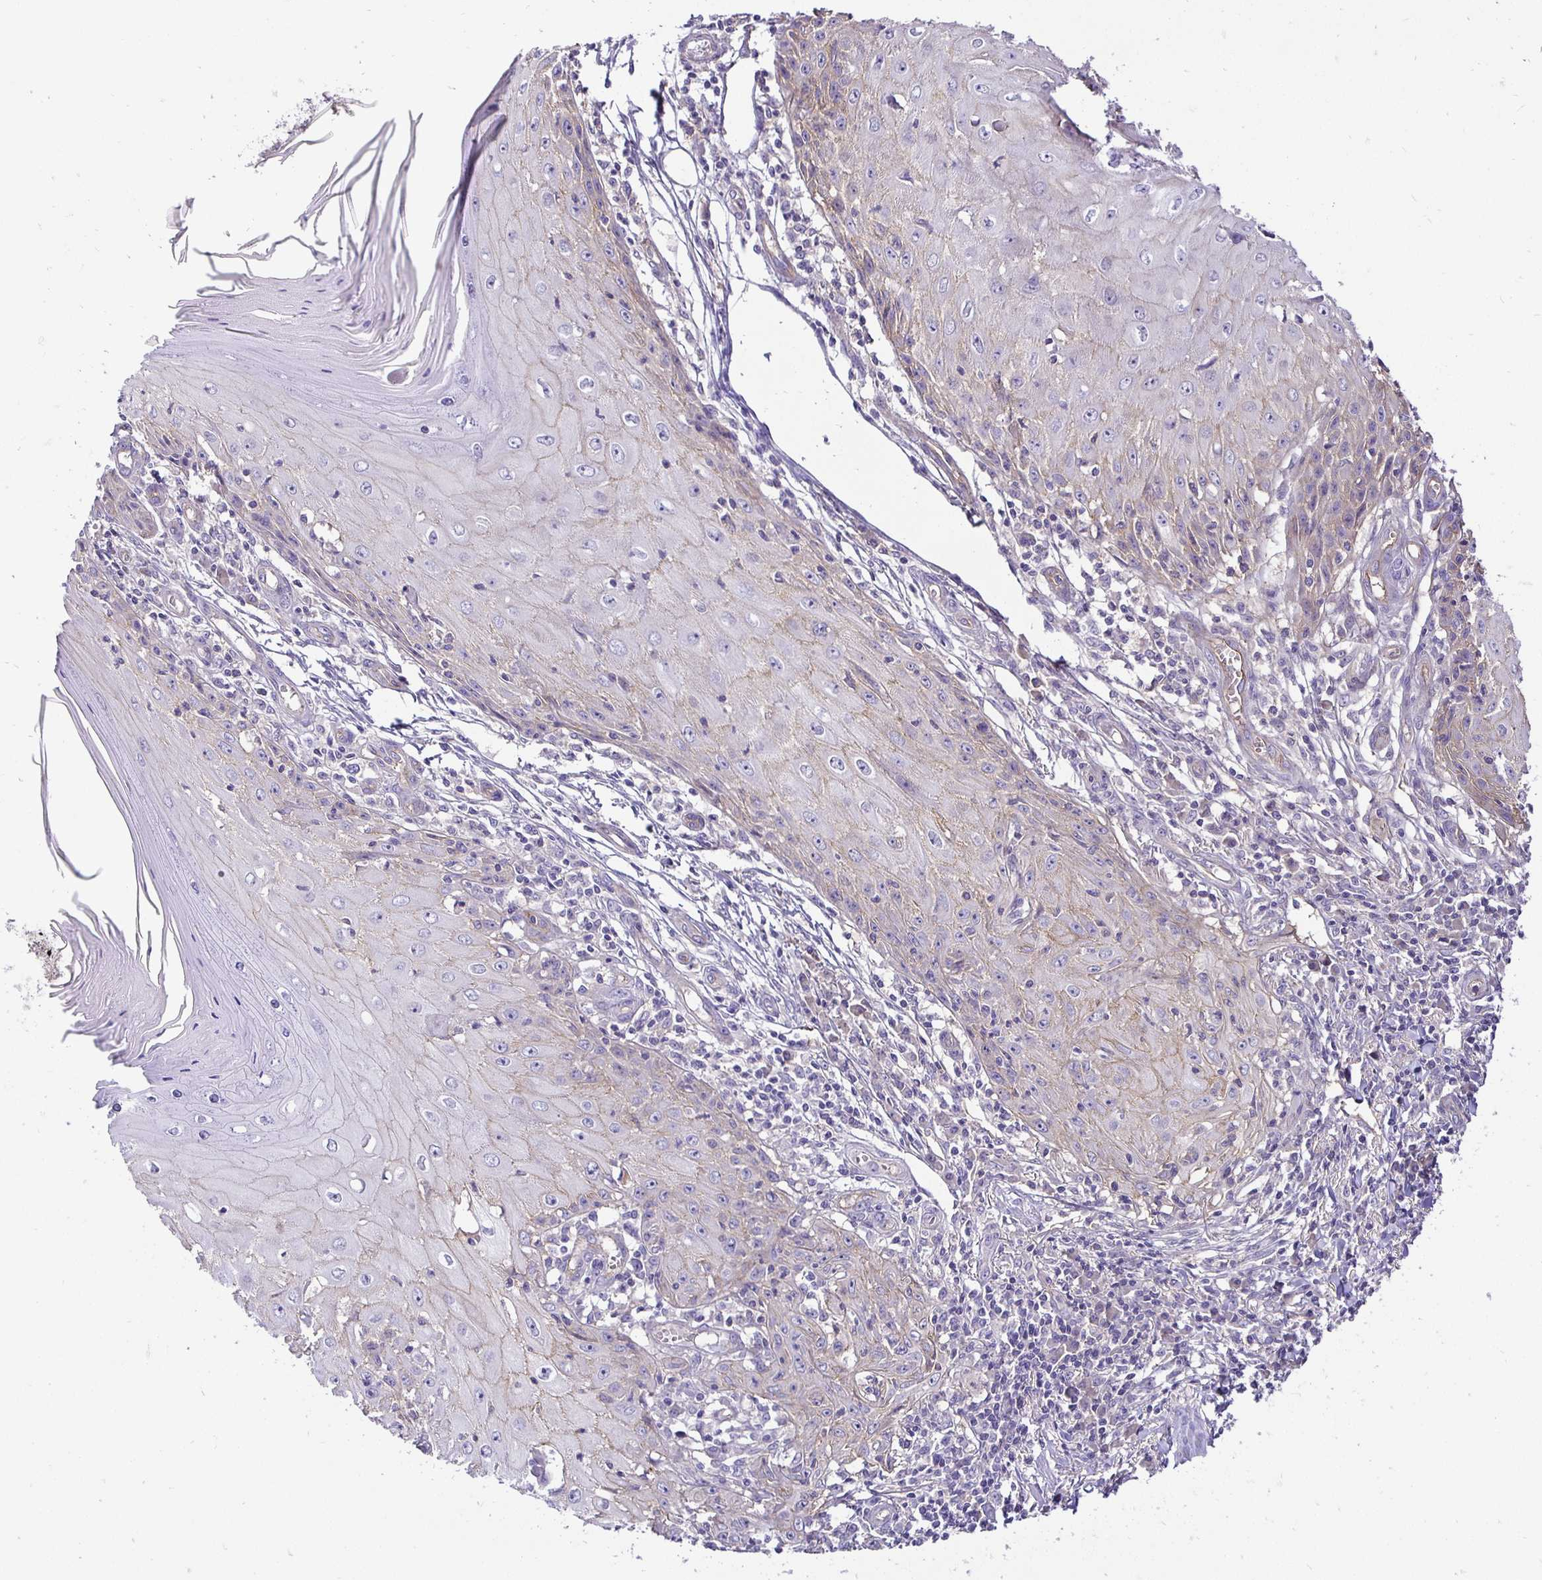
{"staining": {"intensity": "weak", "quantity": "<25%", "location": "cytoplasmic/membranous"}, "tissue": "skin cancer", "cell_type": "Tumor cells", "image_type": "cancer", "snomed": [{"axis": "morphology", "description": "Squamous cell carcinoma, NOS"}, {"axis": "topography", "description": "Skin"}], "caption": "Photomicrograph shows no protein positivity in tumor cells of skin cancer tissue. (DAB (3,3'-diaminobenzidine) IHC with hematoxylin counter stain).", "gene": "SLC9A1", "patient": {"sex": "female", "age": 73}}